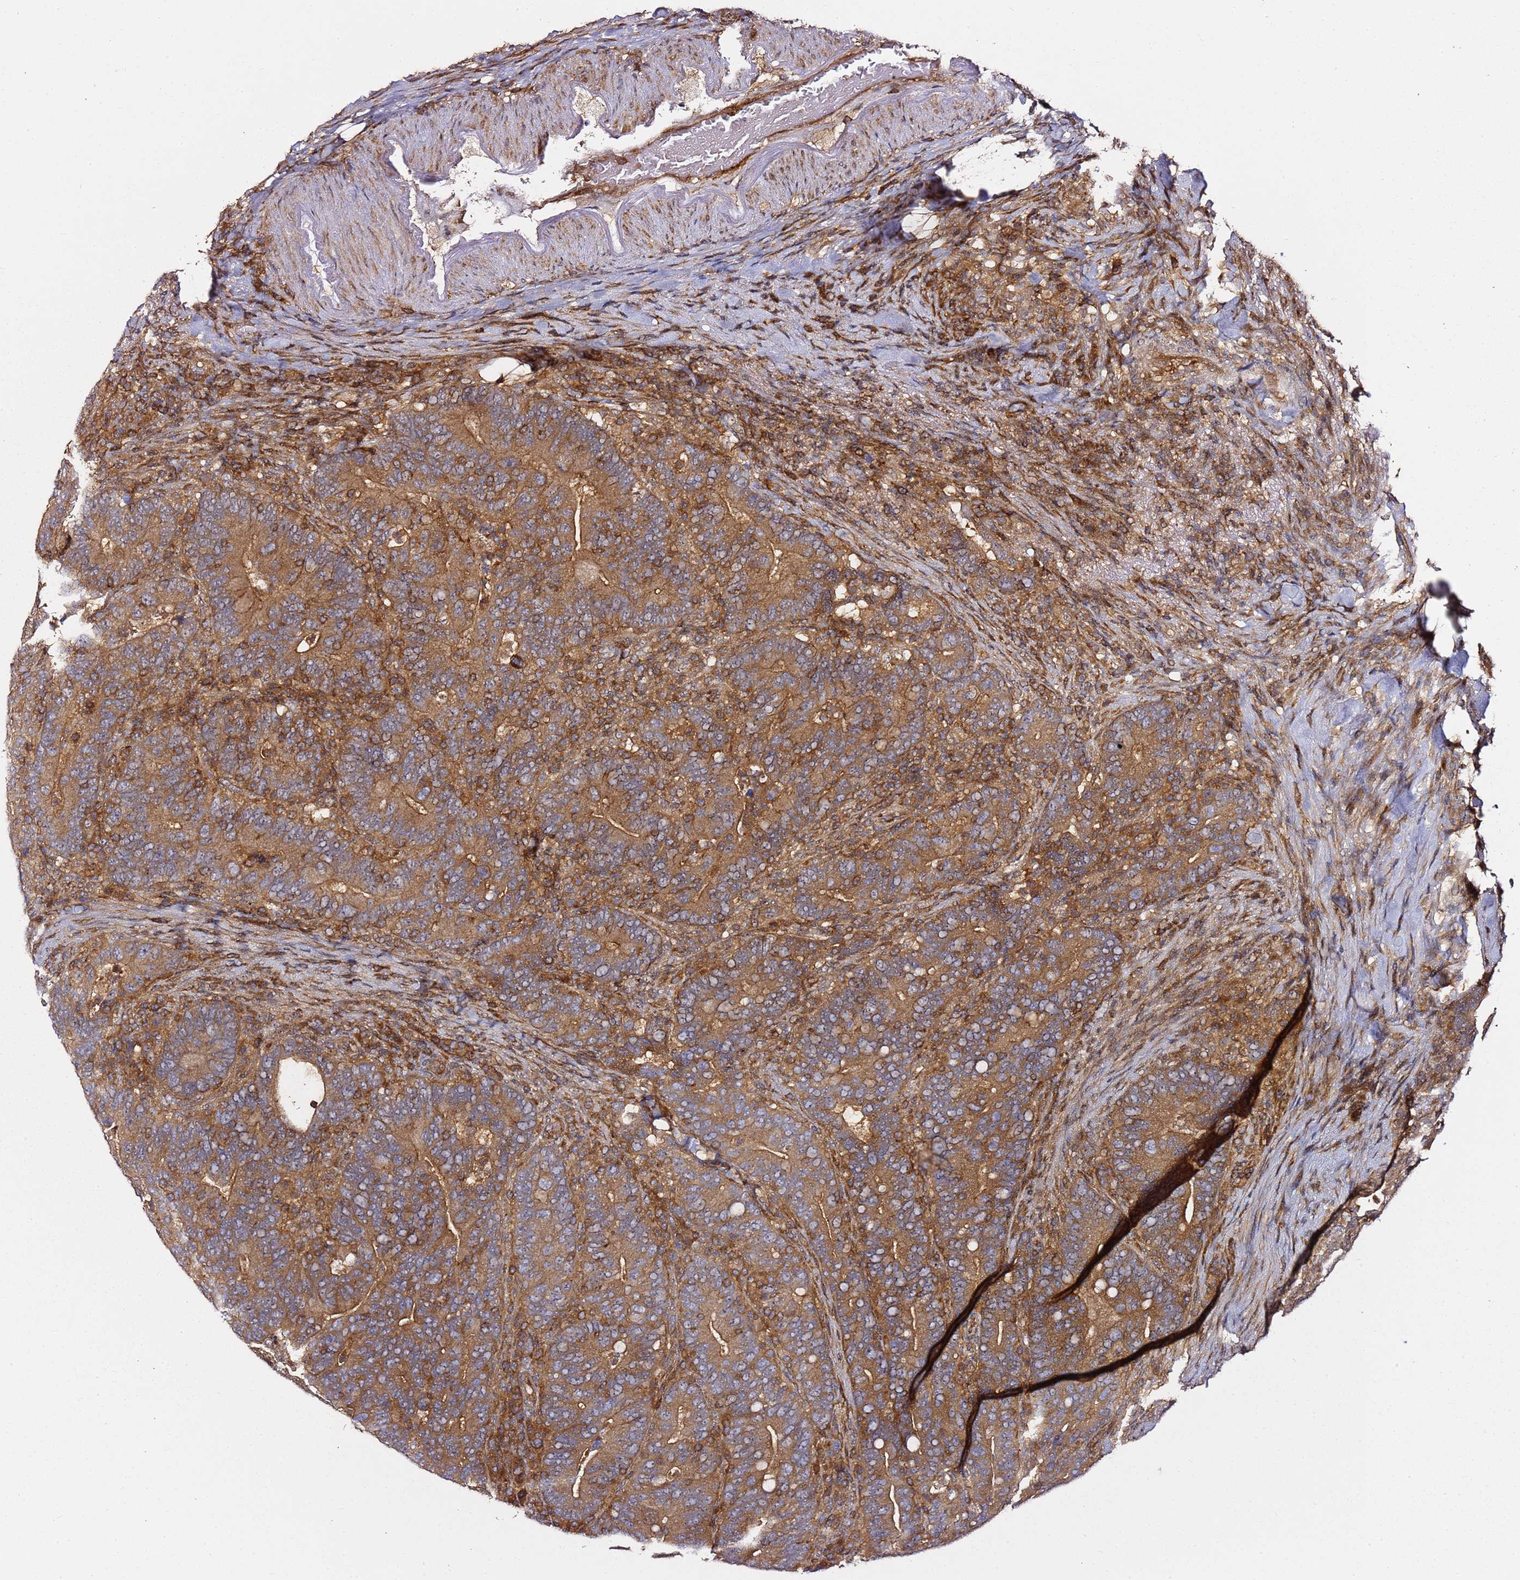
{"staining": {"intensity": "moderate", "quantity": ">75%", "location": "cytoplasmic/membranous"}, "tissue": "colorectal cancer", "cell_type": "Tumor cells", "image_type": "cancer", "snomed": [{"axis": "morphology", "description": "Adenocarcinoma, NOS"}, {"axis": "topography", "description": "Colon"}], "caption": "Immunohistochemical staining of human adenocarcinoma (colorectal) displays medium levels of moderate cytoplasmic/membranous protein positivity in about >75% of tumor cells. The staining was performed using DAB (3,3'-diaminobenzidine), with brown indicating positive protein expression. Nuclei are stained blue with hematoxylin.", "gene": "PRMT7", "patient": {"sex": "female", "age": 66}}